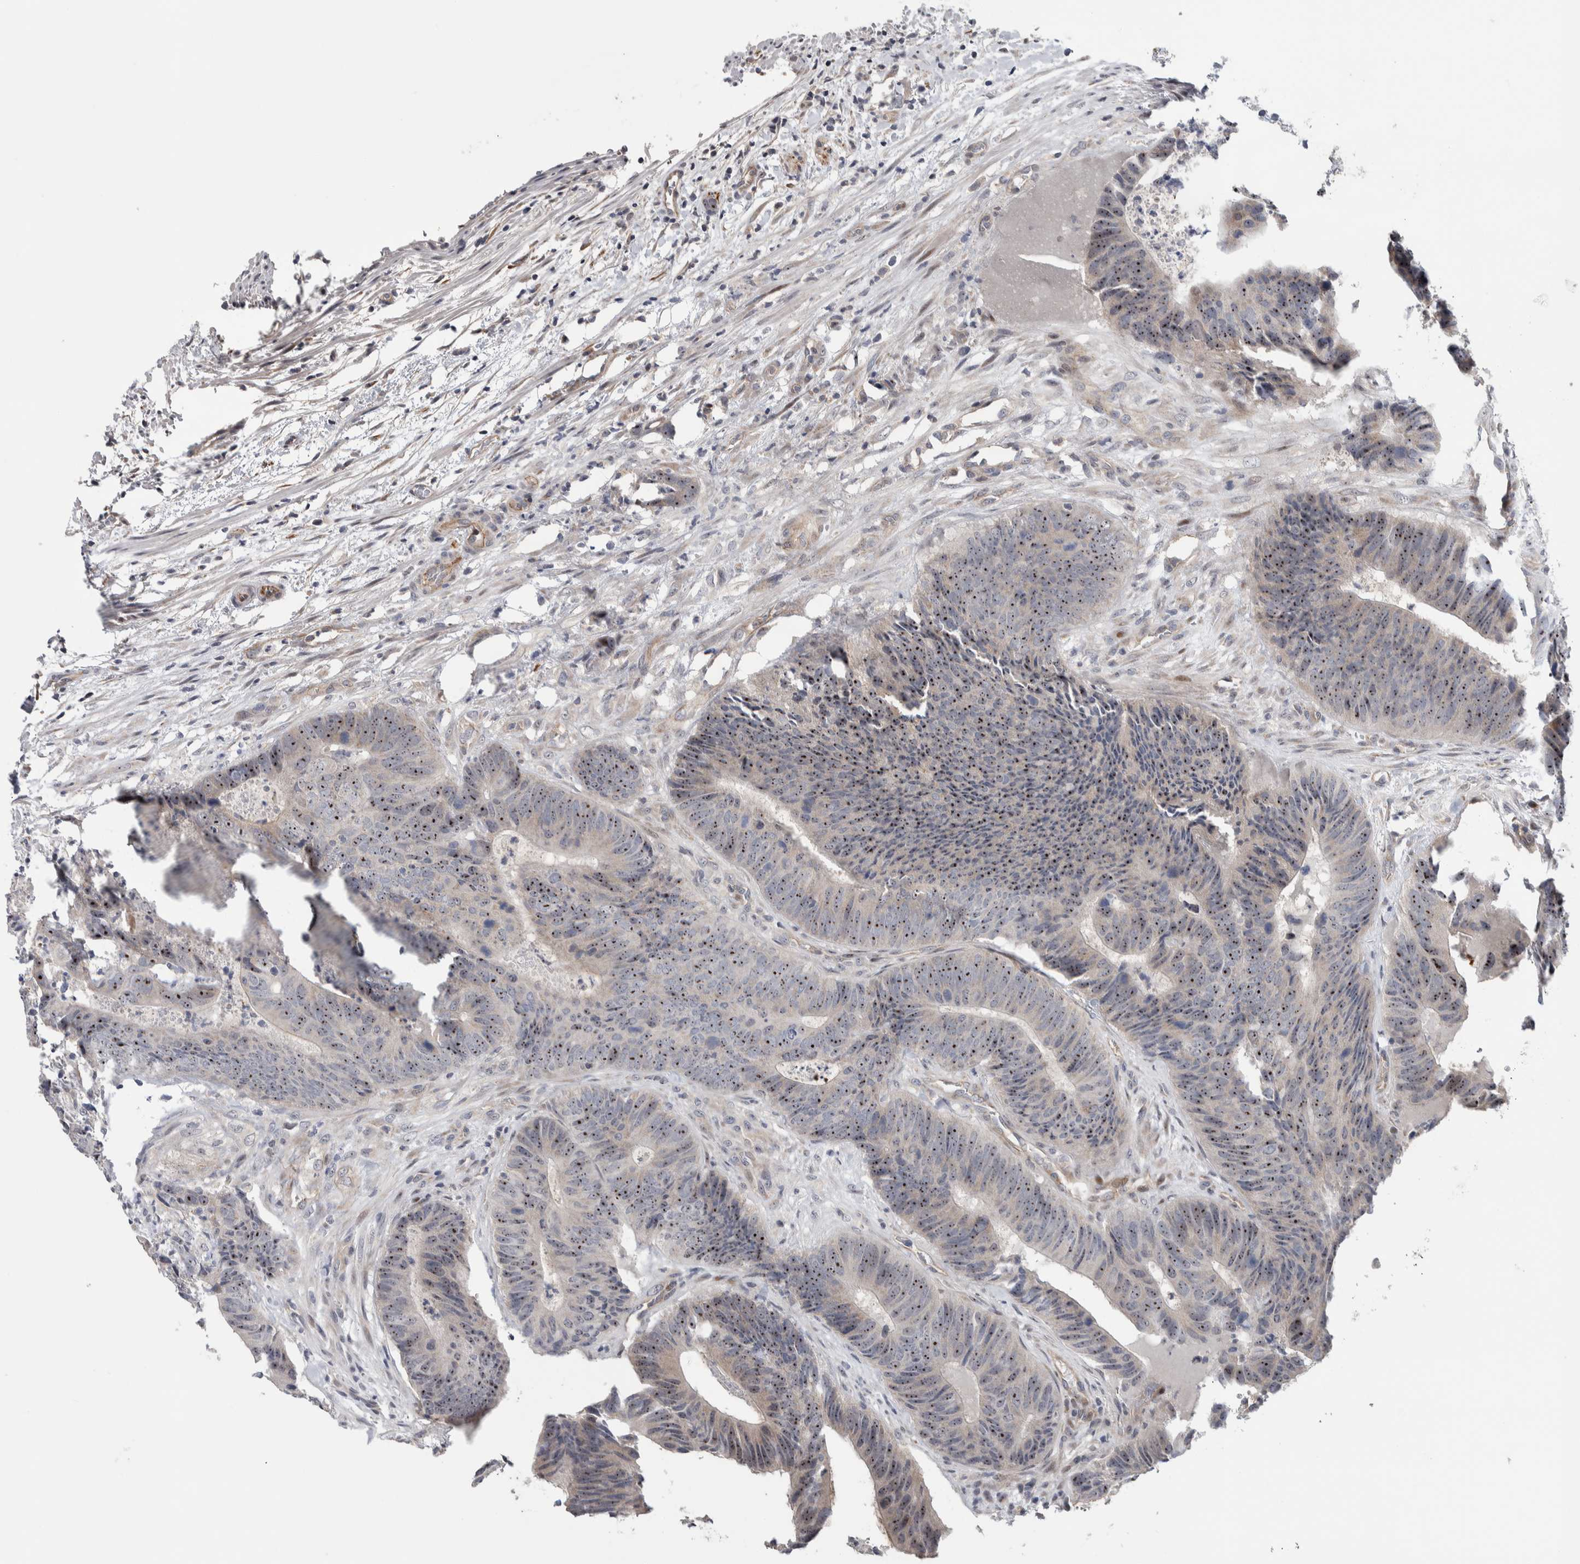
{"staining": {"intensity": "strong", "quantity": ">75%", "location": "nuclear"}, "tissue": "colorectal cancer", "cell_type": "Tumor cells", "image_type": "cancer", "snomed": [{"axis": "morphology", "description": "Adenocarcinoma, NOS"}, {"axis": "topography", "description": "Colon"}], "caption": "Strong nuclear positivity for a protein is appreciated in about >75% of tumor cells of colorectal cancer using immunohistochemistry.", "gene": "PRRG4", "patient": {"sex": "male", "age": 56}}